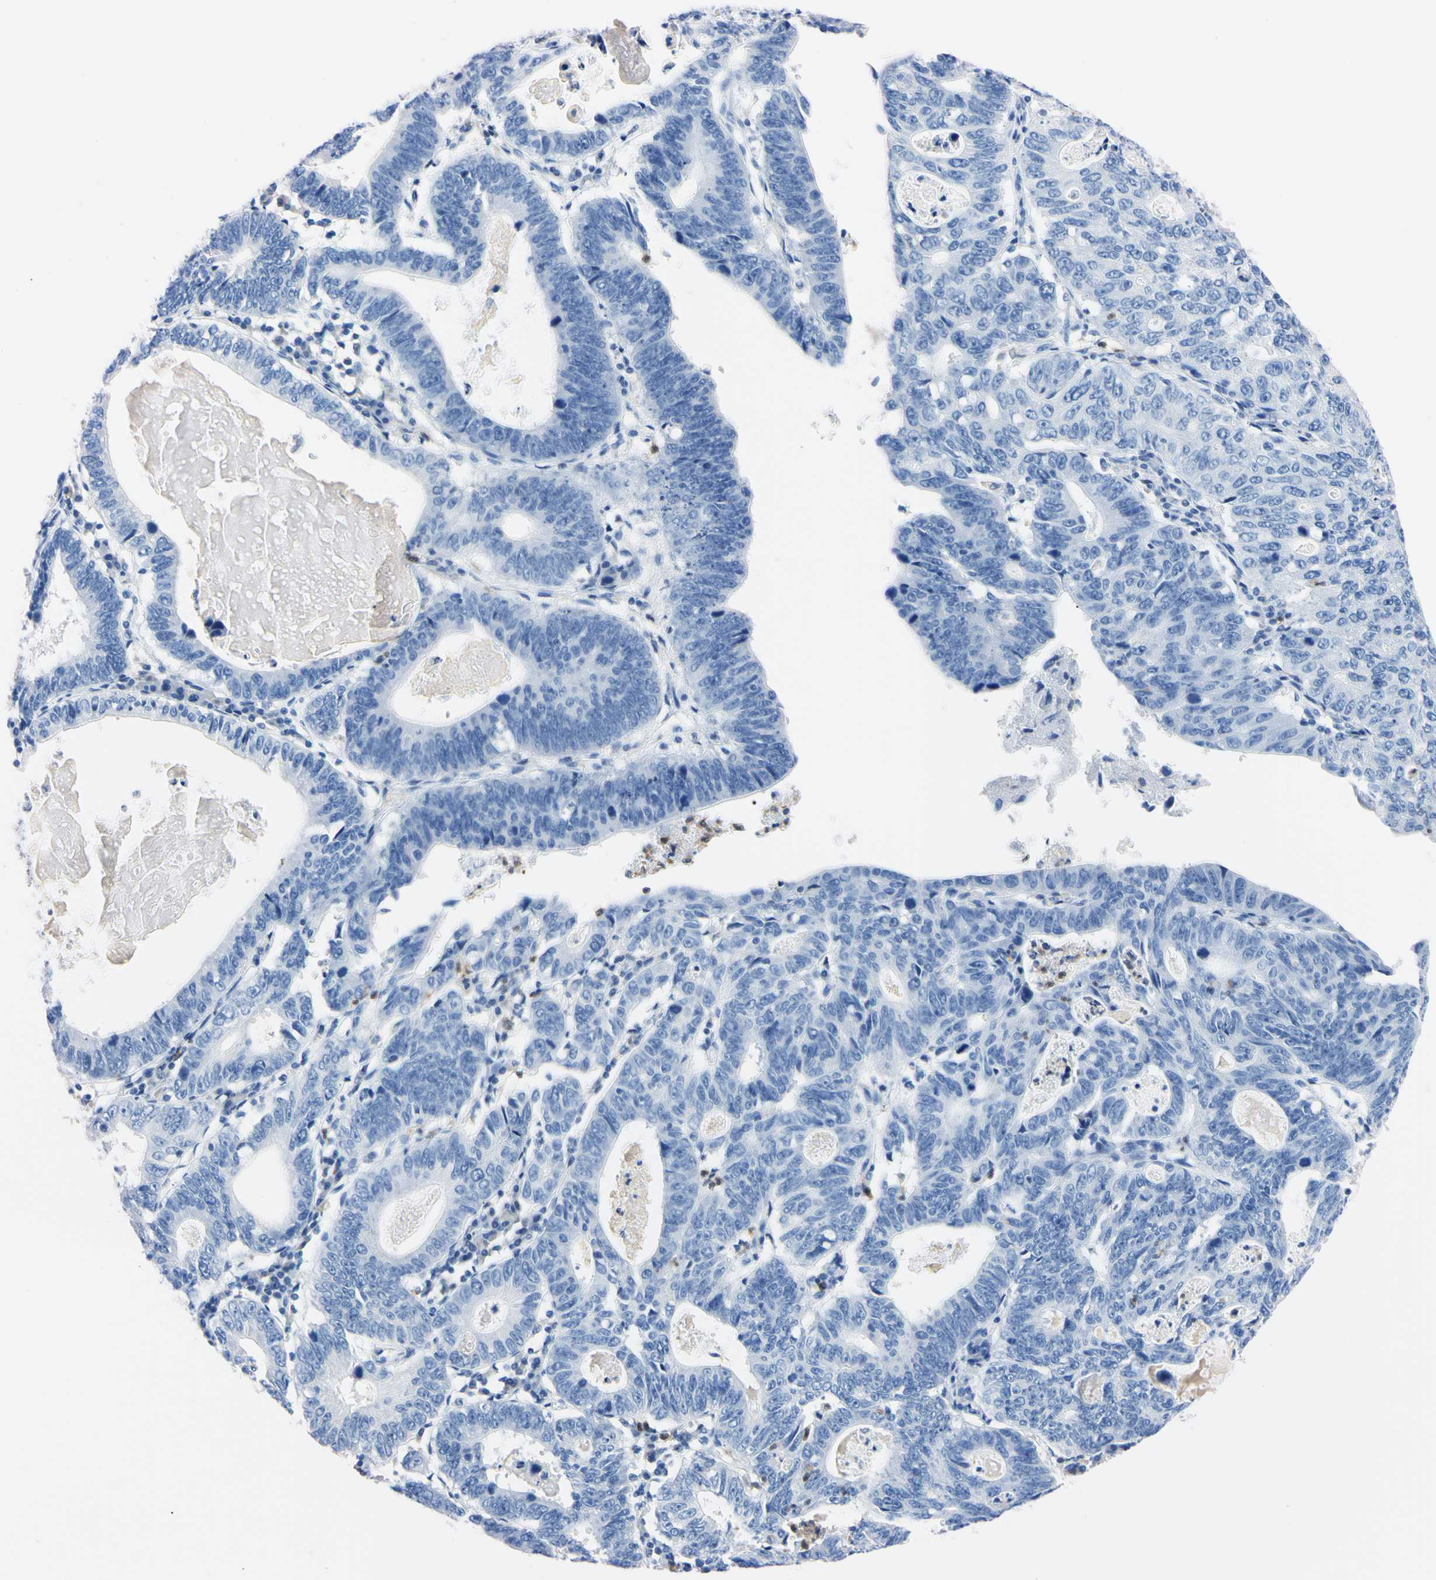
{"staining": {"intensity": "negative", "quantity": "none", "location": "none"}, "tissue": "stomach cancer", "cell_type": "Tumor cells", "image_type": "cancer", "snomed": [{"axis": "morphology", "description": "Adenocarcinoma, NOS"}, {"axis": "topography", "description": "Stomach"}], "caption": "Photomicrograph shows no protein expression in tumor cells of adenocarcinoma (stomach) tissue.", "gene": "NCF4", "patient": {"sex": "male", "age": 59}}